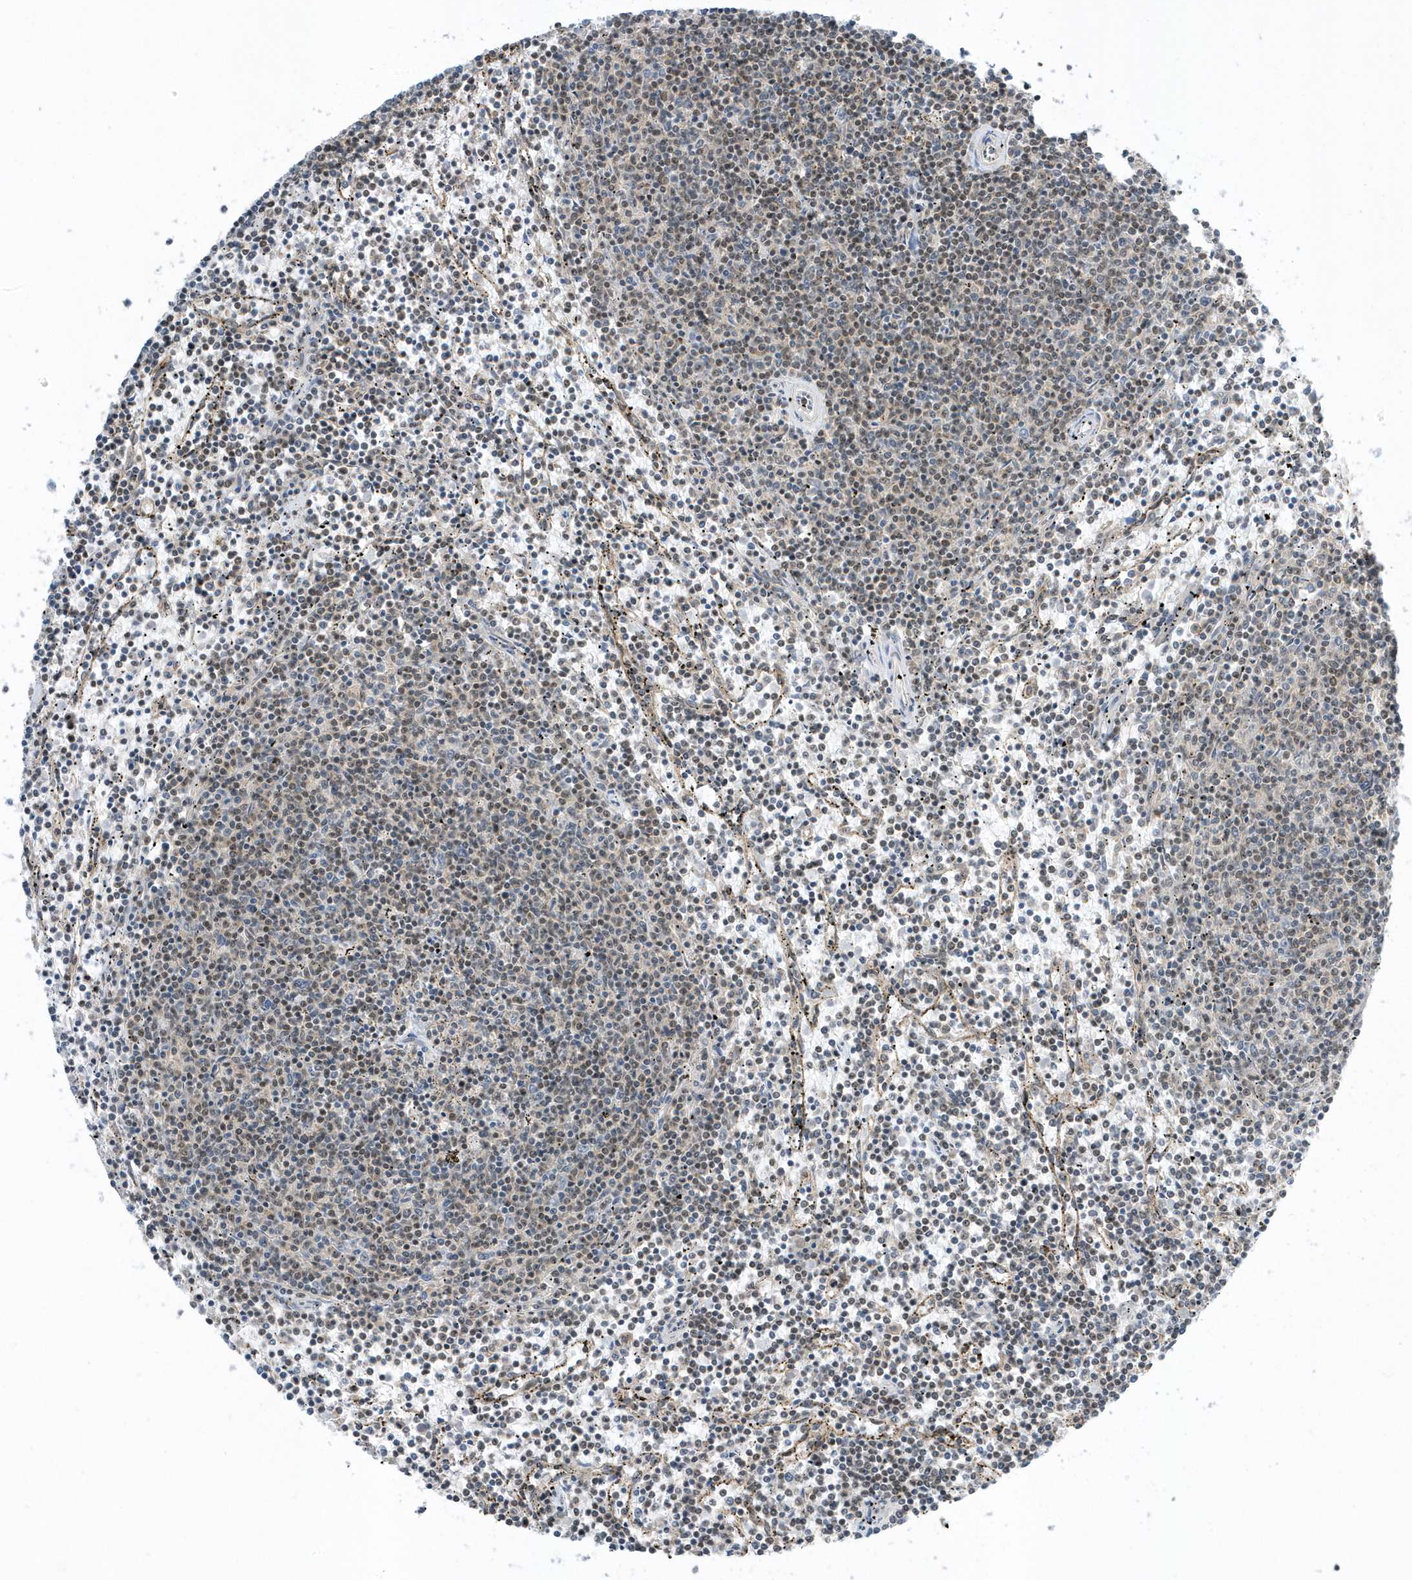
{"staining": {"intensity": "negative", "quantity": "none", "location": "none"}, "tissue": "lymphoma", "cell_type": "Tumor cells", "image_type": "cancer", "snomed": [{"axis": "morphology", "description": "Malignant lymphoma, non-Hodgkin's type, Low grade"}, {"axis": "topography", "description": "Spleen"}], "caption": "Immunohistochemistry micrograph of lymphoma stained for a protein (brown), which exhibits no positivity in tumor cells.", "gene": "ZNF740", "patient": {"sex": "female", "age": 50}}